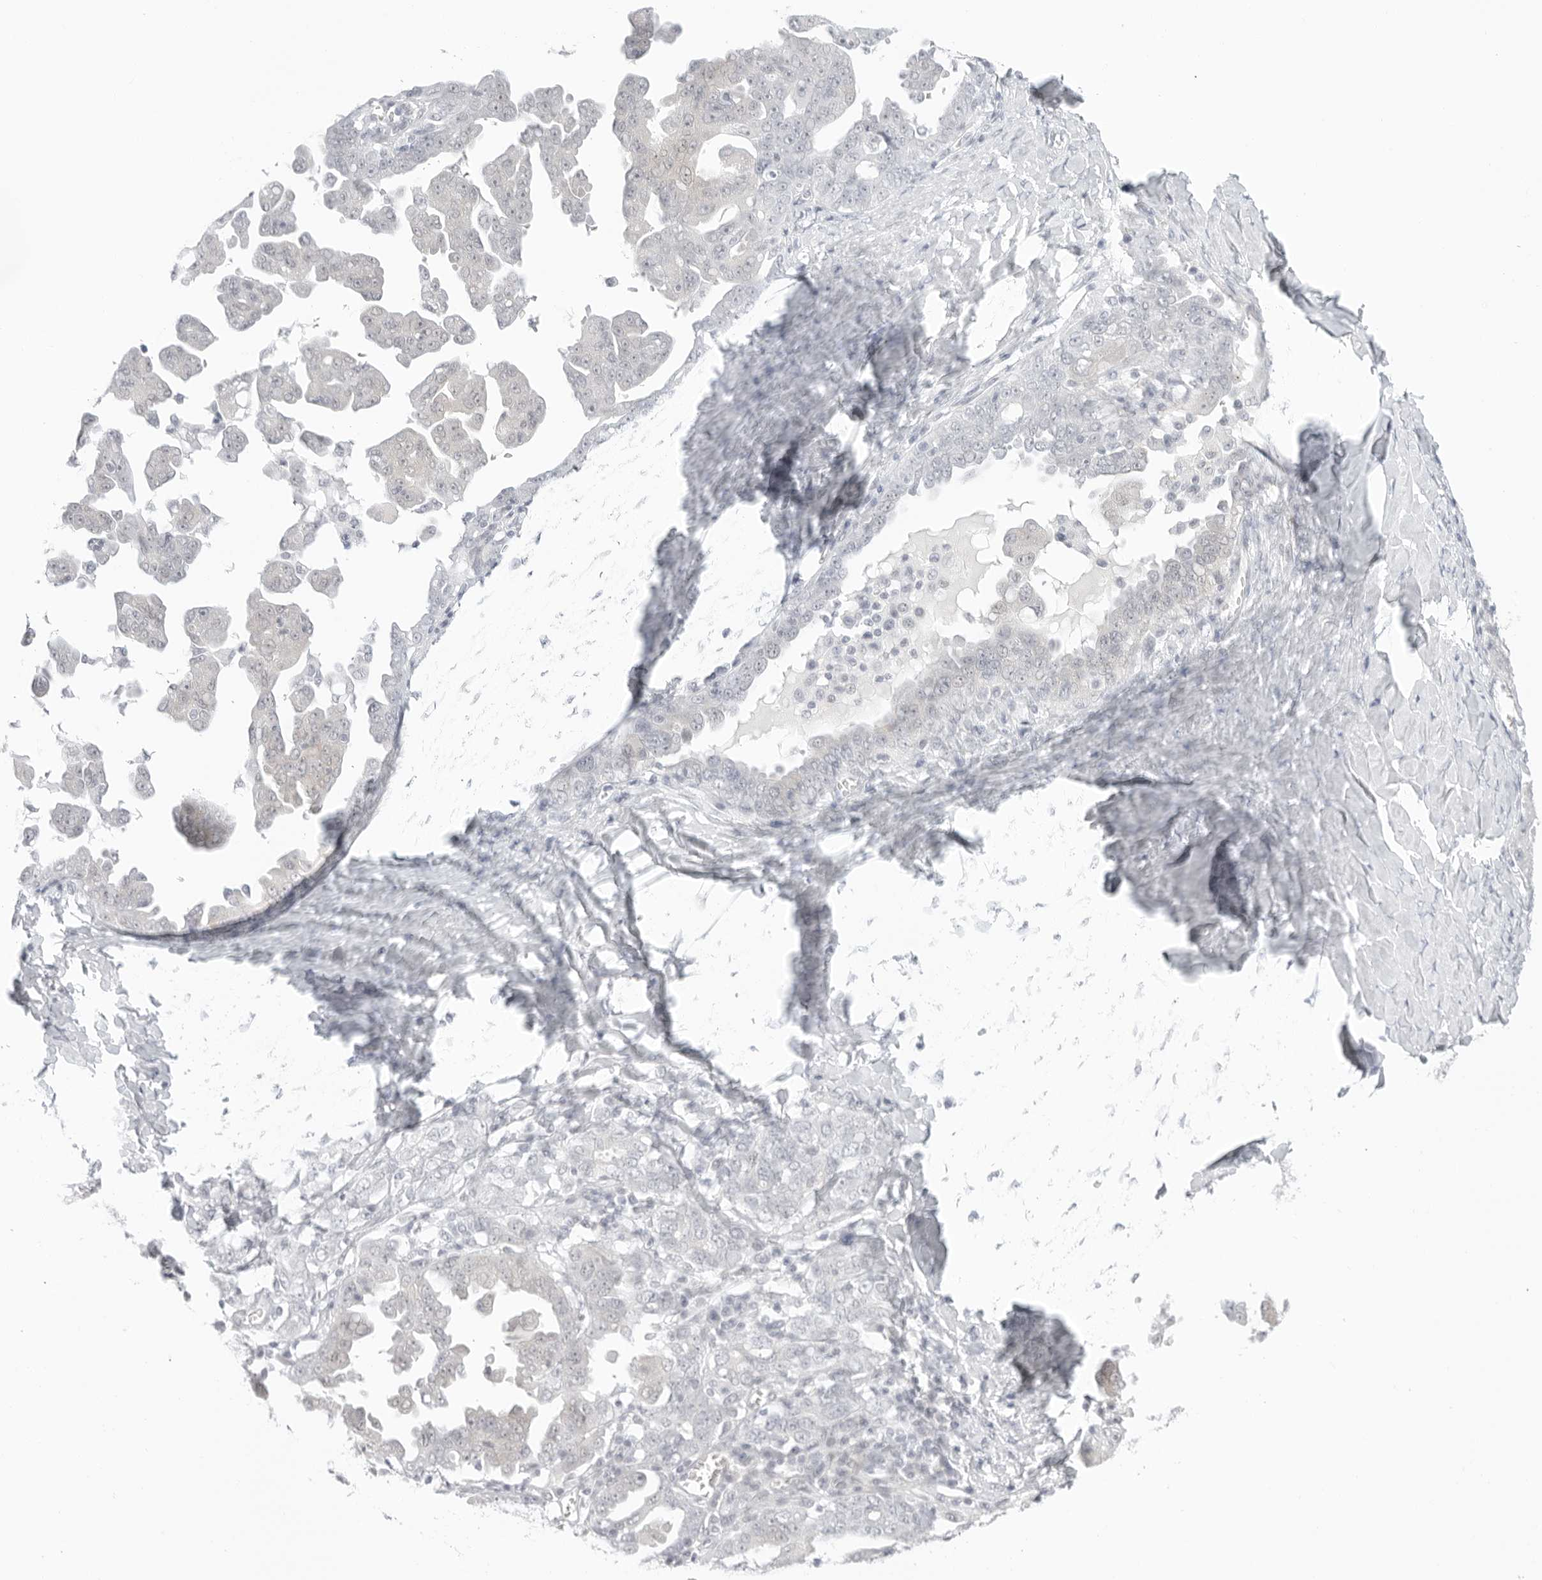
{"staining": {"intensity": "negative", "quantity": "none", "location": "none"}, "tissue": "ovarian cancer", "cell_type": "Tumor cells", "image_type": "cancer", "snomed": [{"axis": "morphology", "description": "Carcinoma, endometroid"}, {"axis": "topography", "description": "Ovary"}], "caption": "This is an IHC histopathology image of ovarian endometroid carcinoma. There is no staining in tumor cells.", "gene": "MED18", "patient": {"sex": "female", "age": 62}}